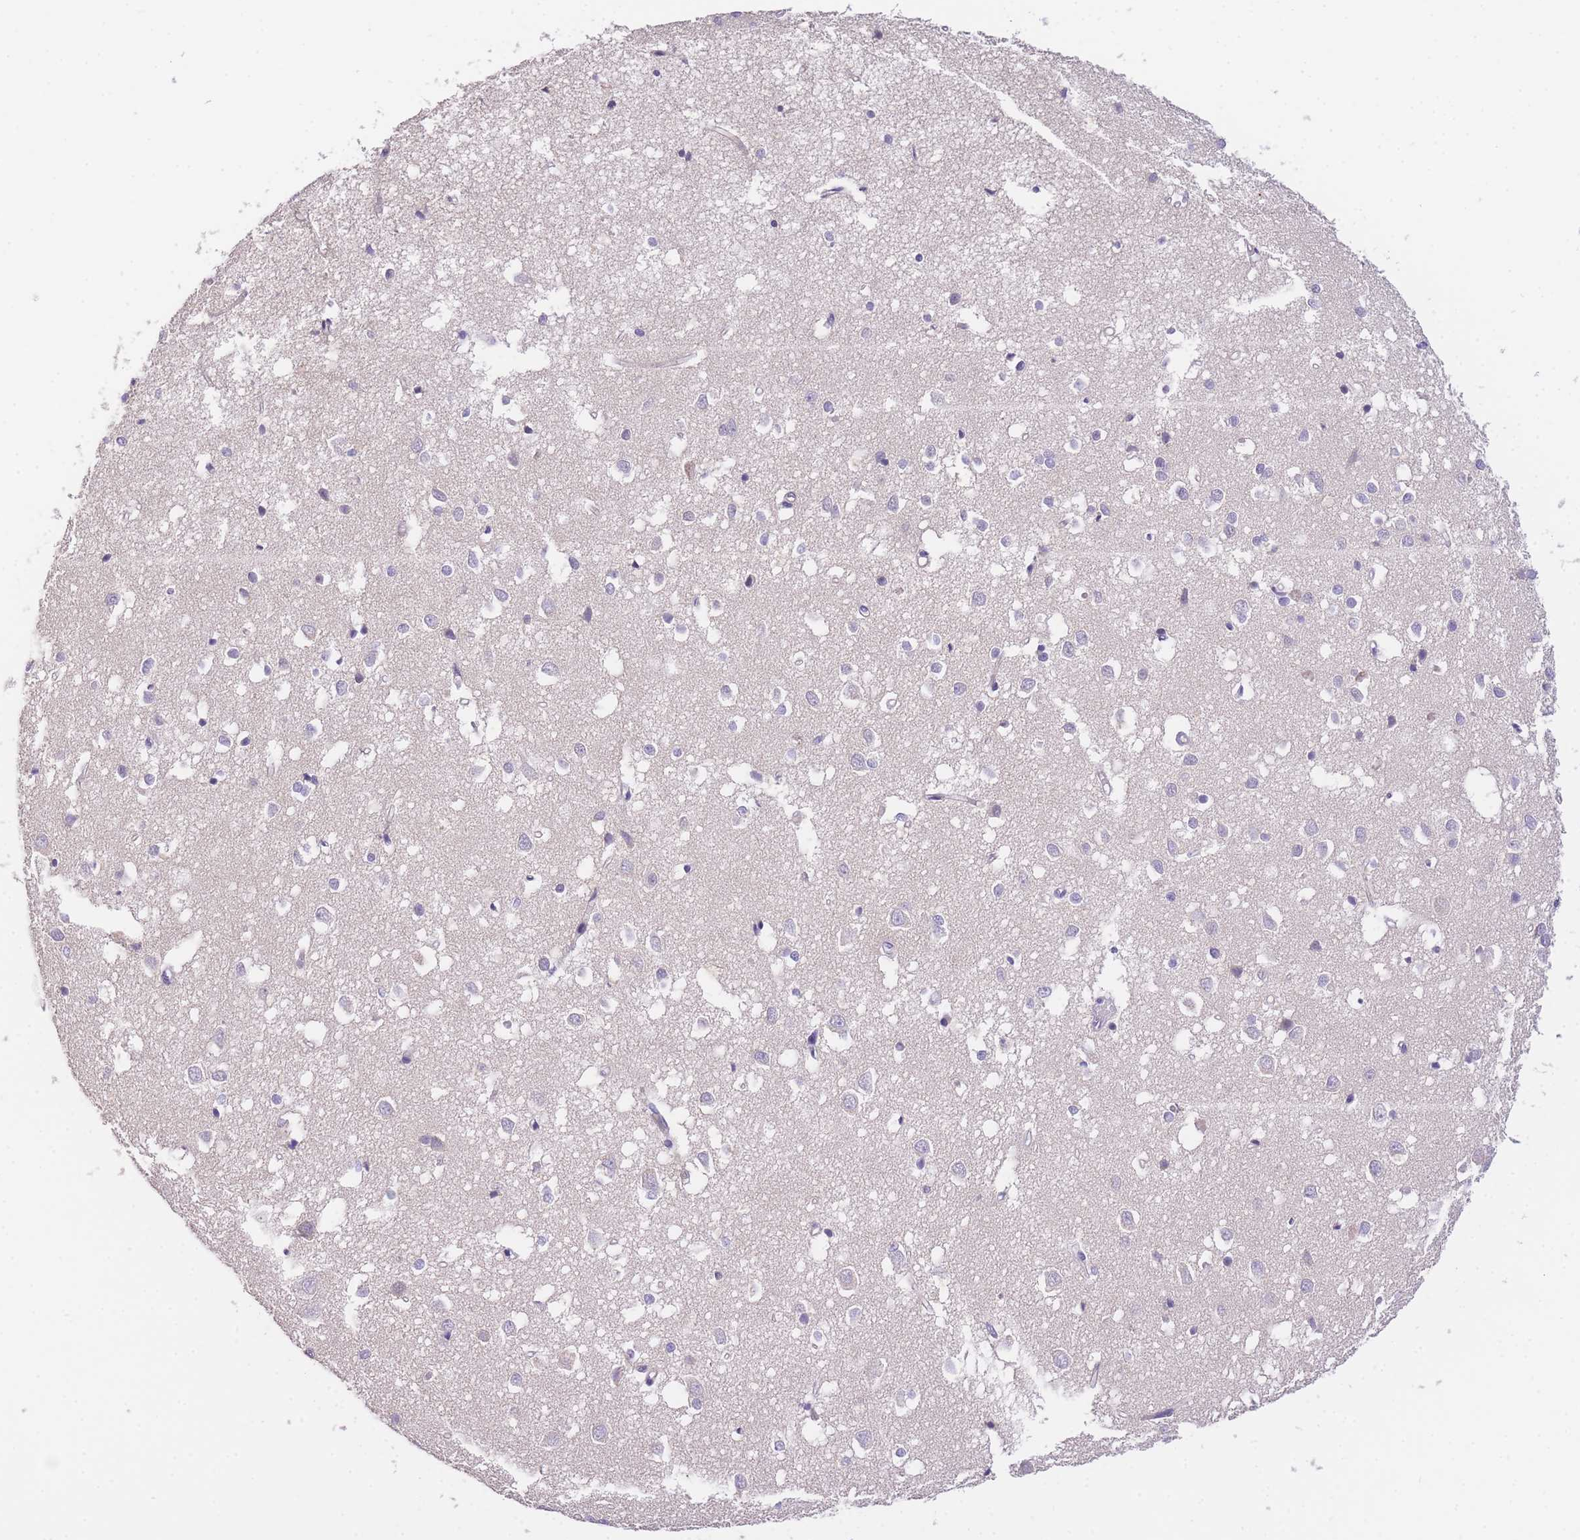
{"staining": {"intensity": "negative", "quantity": "none", "location": "none"}, "tissue": "cerebral cortex", "cell_type": "Endothelial cells", "image_type": "normal", "snomed": [{"axis": "morphology", "description": "Normal tissue, NOS"}, {"axis": "topography", "description": "Cerebral cortex"}], "caption": "This is a micrograph of immunohistochemistry (IHC) staining of unremarkable cerebral cortex, which shows no positivity in endothelial cells.", "gene": "SLC35F2", "patient": {"sex": "female", "age": 64}}